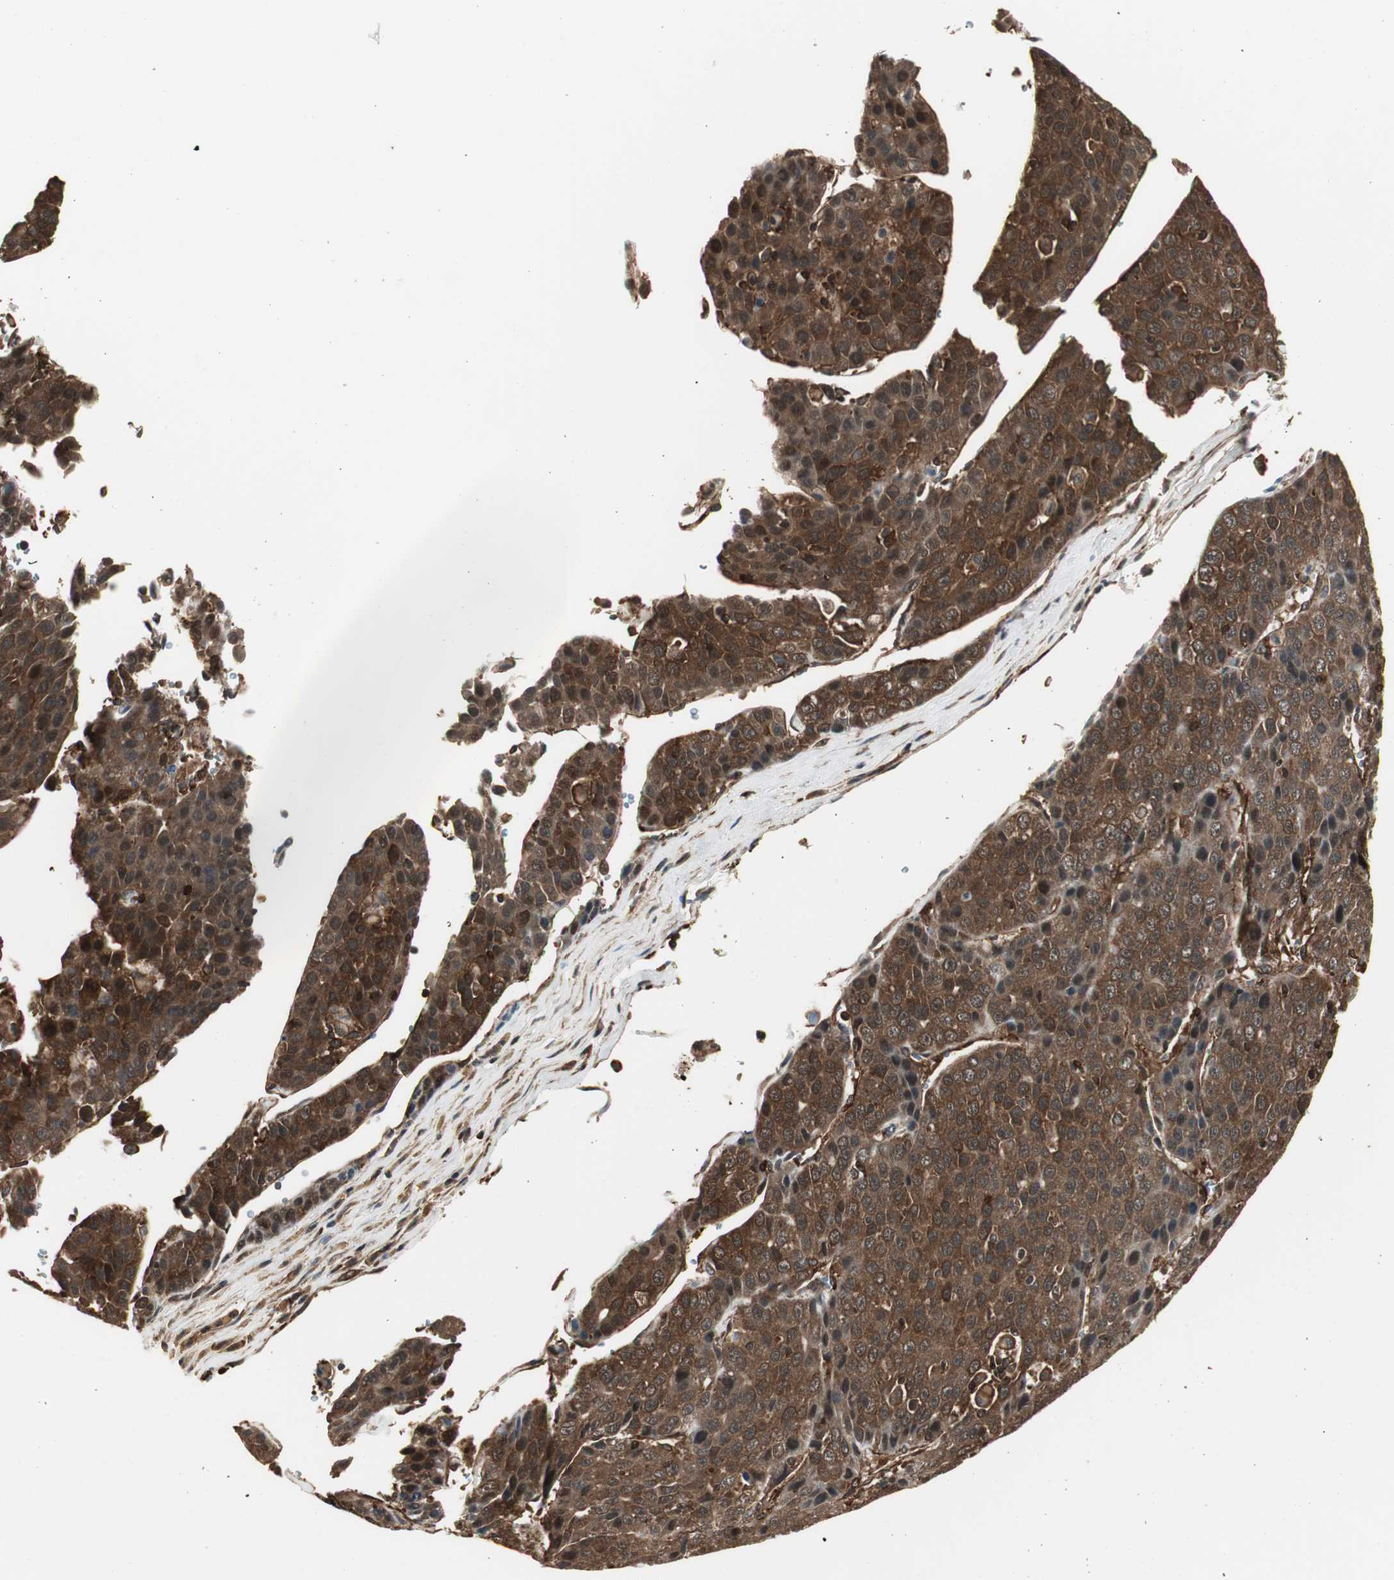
{"staining": {"intensity": "strong", "quantity": ">75%", "location": "cytoplasmic/membranous"}, "tissue": "liver cancer", "cell_type": "Tumor cells", "image_type": "cancer", "snomed": [{"axis": "morphology", "description": "Carcinoma, Hepatocellular, NOS"}, {"axis": "topography", "description": "Liver"}], "caption": "Strong cytoplasmic/membranous staining is identified in approximately >75% of tumor cells in liver cancer.", "gene": "PTPN11", "patient": {"sex": "female", "age": 53}}